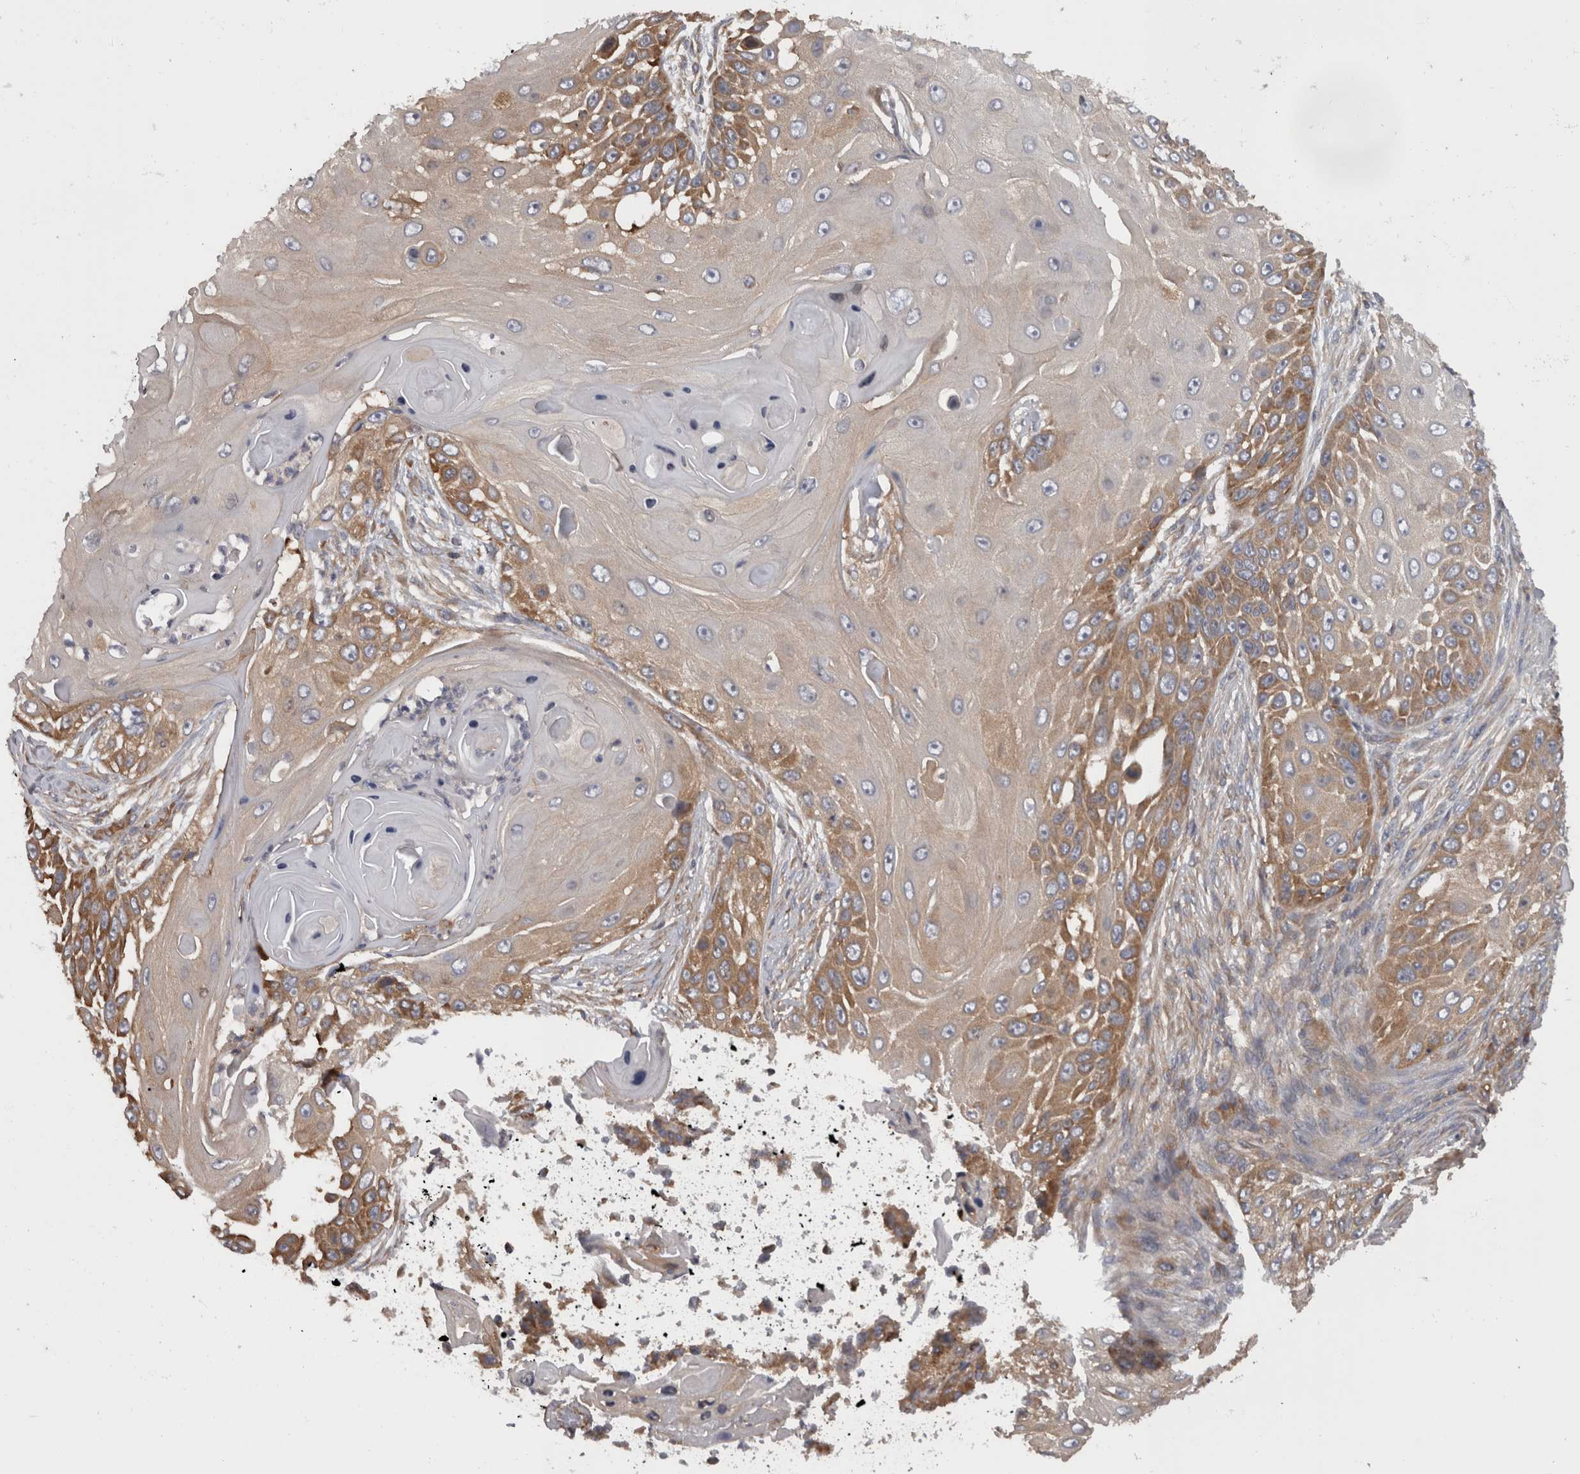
{"staining": {"intensity": "moderate", "quantity": ">75%", "location": "cytoplasmic/membranous"}, "tissue": "skin cancer", "cell_type": "Tumor cells", "image_type": "cancer", "snomed": [{"axis": "morphology", "description": "Squamous cell carcinoma, NOS"}, {"axis": "topography", "description": "Skin"}], "caption": "Immunohistochemical staining of human squamous cell carcinoma (skin) demonstrates moderate cytoplasmic/membranous protein staining in approximately >75% of tumor cells.", "gene": "SMCR8", "patient": {"sex": "female", "age": 44}}